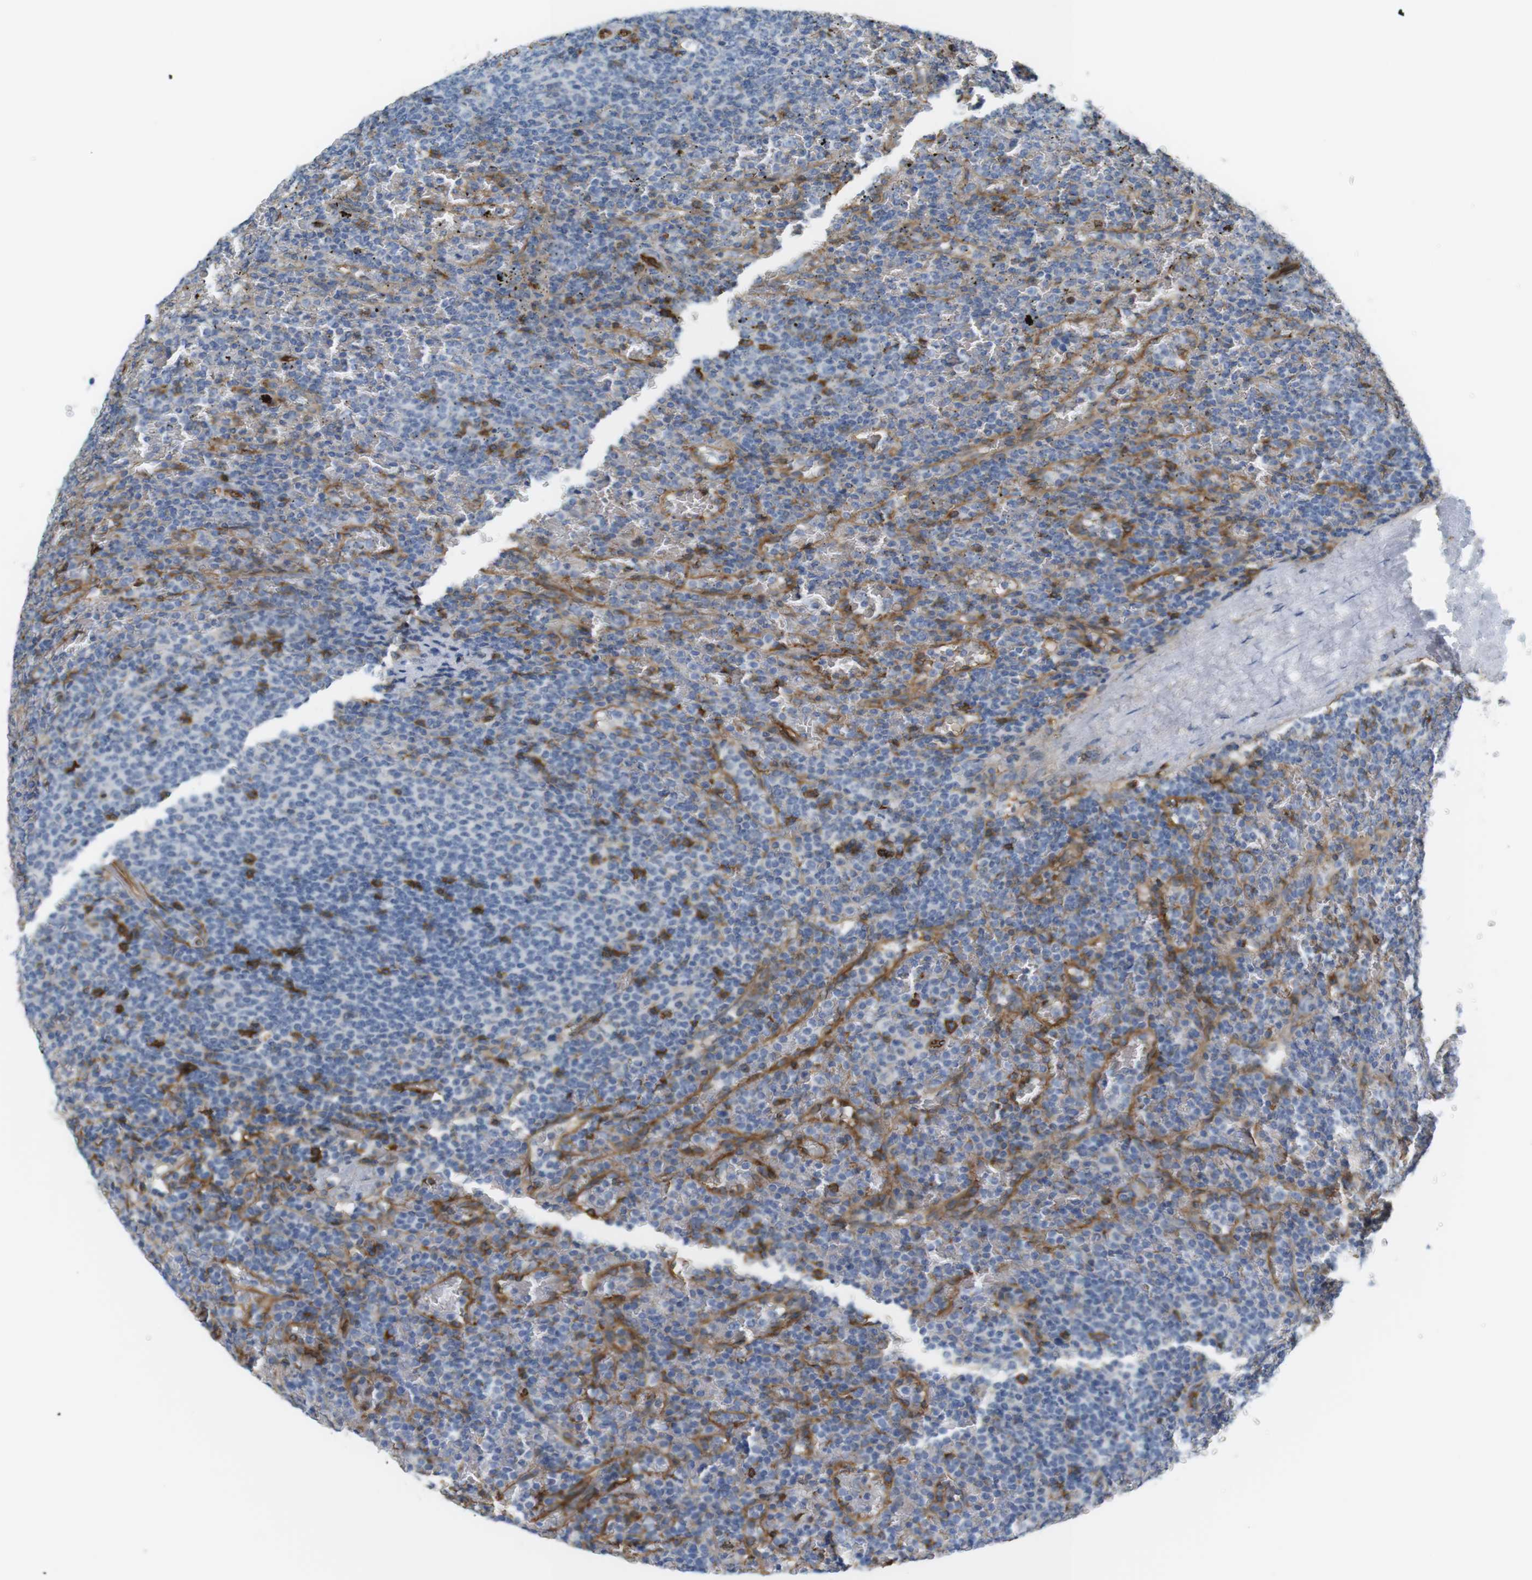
{"staining": {"intensity": "negative", "quantity": "none", "location": "none"}, "tissue": "lymphoma", "cell_type": "Tumor cells", "image_type": "cancer", "snomed": [{"axis": "morphology", "description": "Malignant lymphoma, non-Hodgkin's type, Low grade"}, {"axis": "topography", "description": "Spleen"}], "caption": "Immunohistochemistry histopathology image of neoplastic tissue: malignant lymphoma, non-Hodgkin's type (low-grade) stained with DAB reveals no significant protein positivity in tumor cells.", "gene": "F2R", "patient": {"sex": "female", "age": 77}}